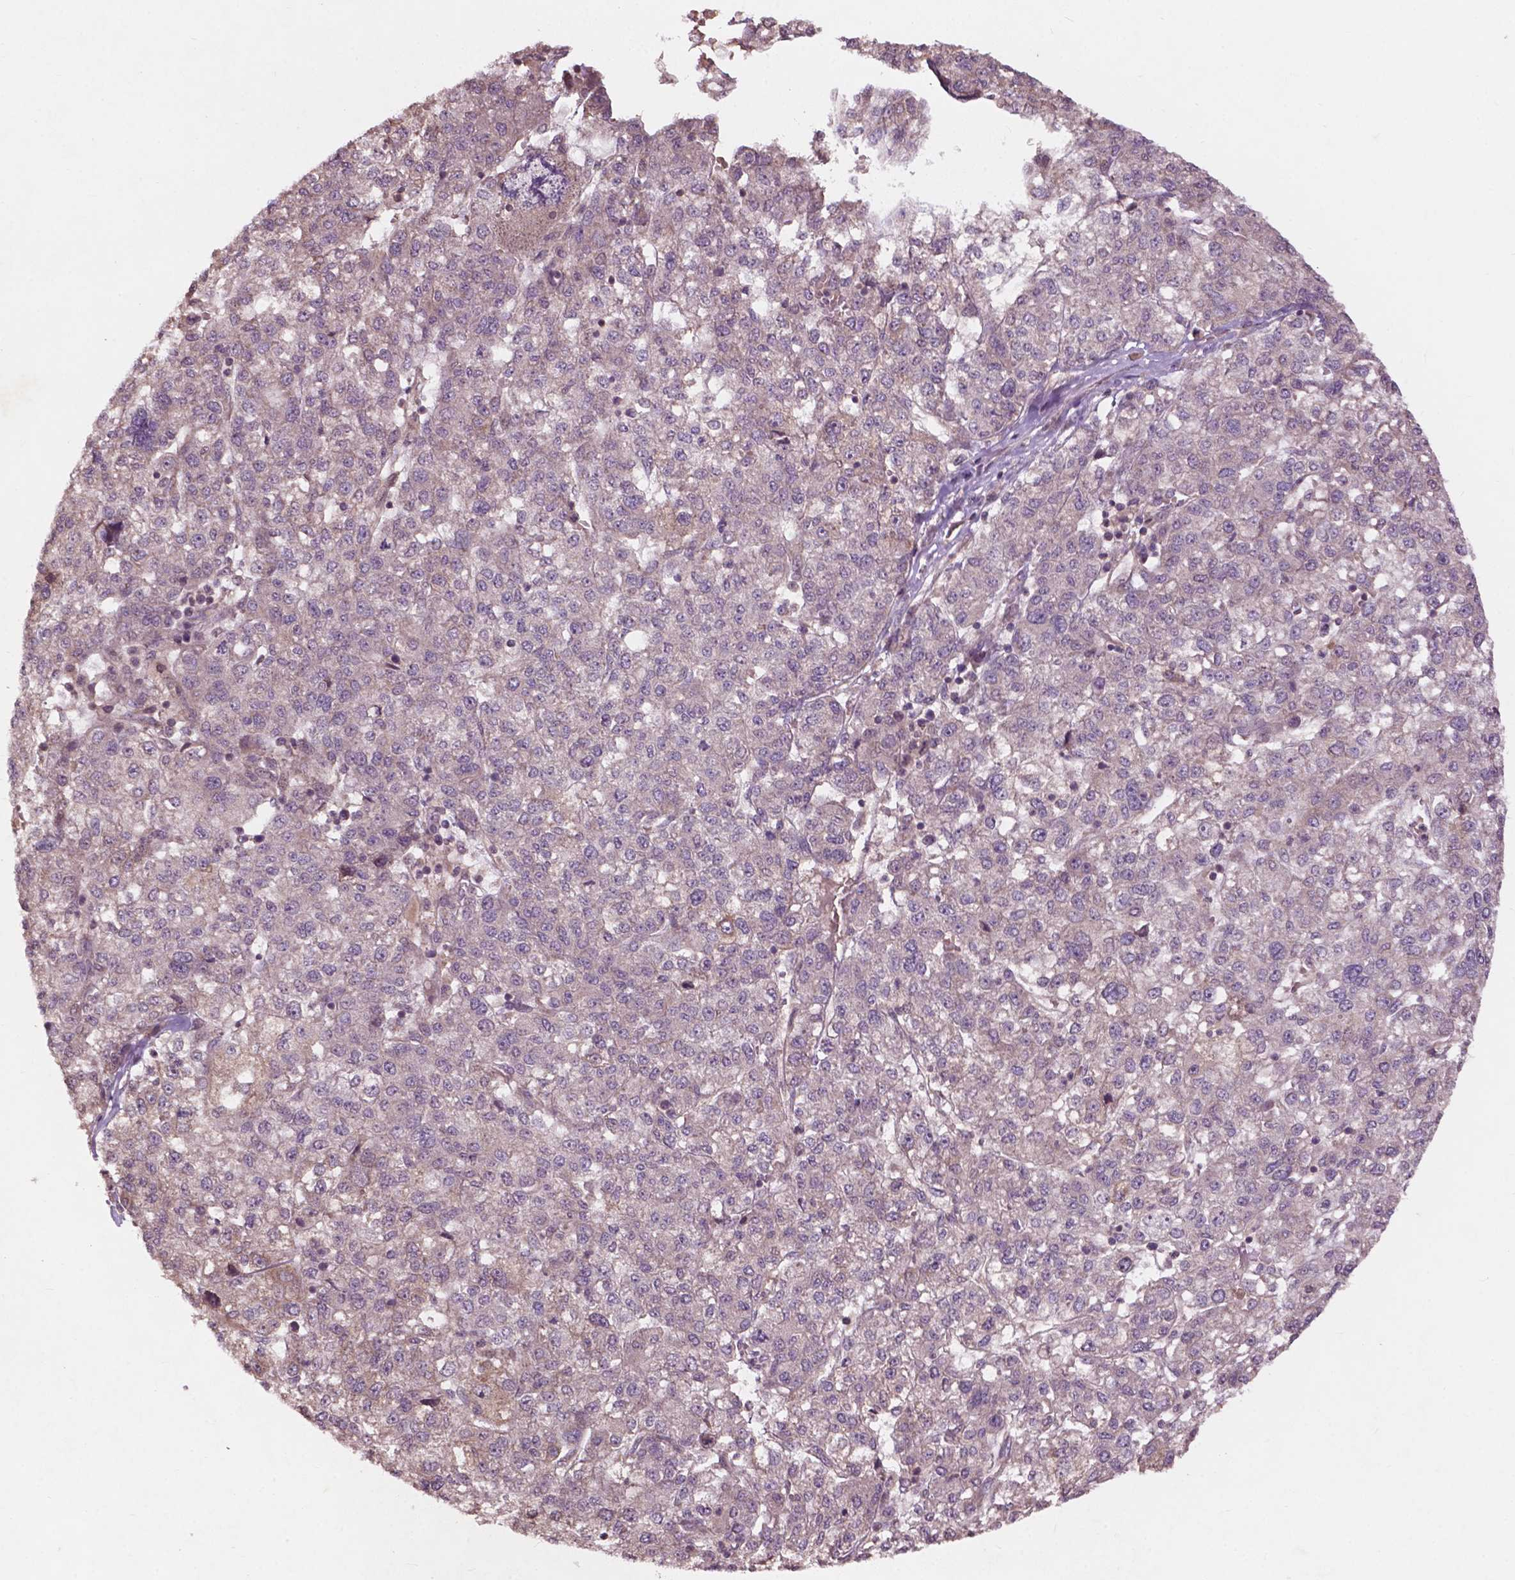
{"staining": {"intensity": "weak", "quantity": "25%-75%", "location": "cytoplasmic/membranous"}, "tissue": "liver cancer", "cell_type": "Tumor cells", "image_type": "cancer", "snomed": [{"axis": "morphology", "description": "Carcinoma, Hepatocellular, NOS"}, {"axis": "topography", "description": "Liver"}], "caption": "A micrograph of human liver cancer stained for a protein demonstrates weak cytoplasmic/membranous brown staining in tumor cells.", "gene": "CDC42BPA", "patient": {"sex": "male", "age": 56}}